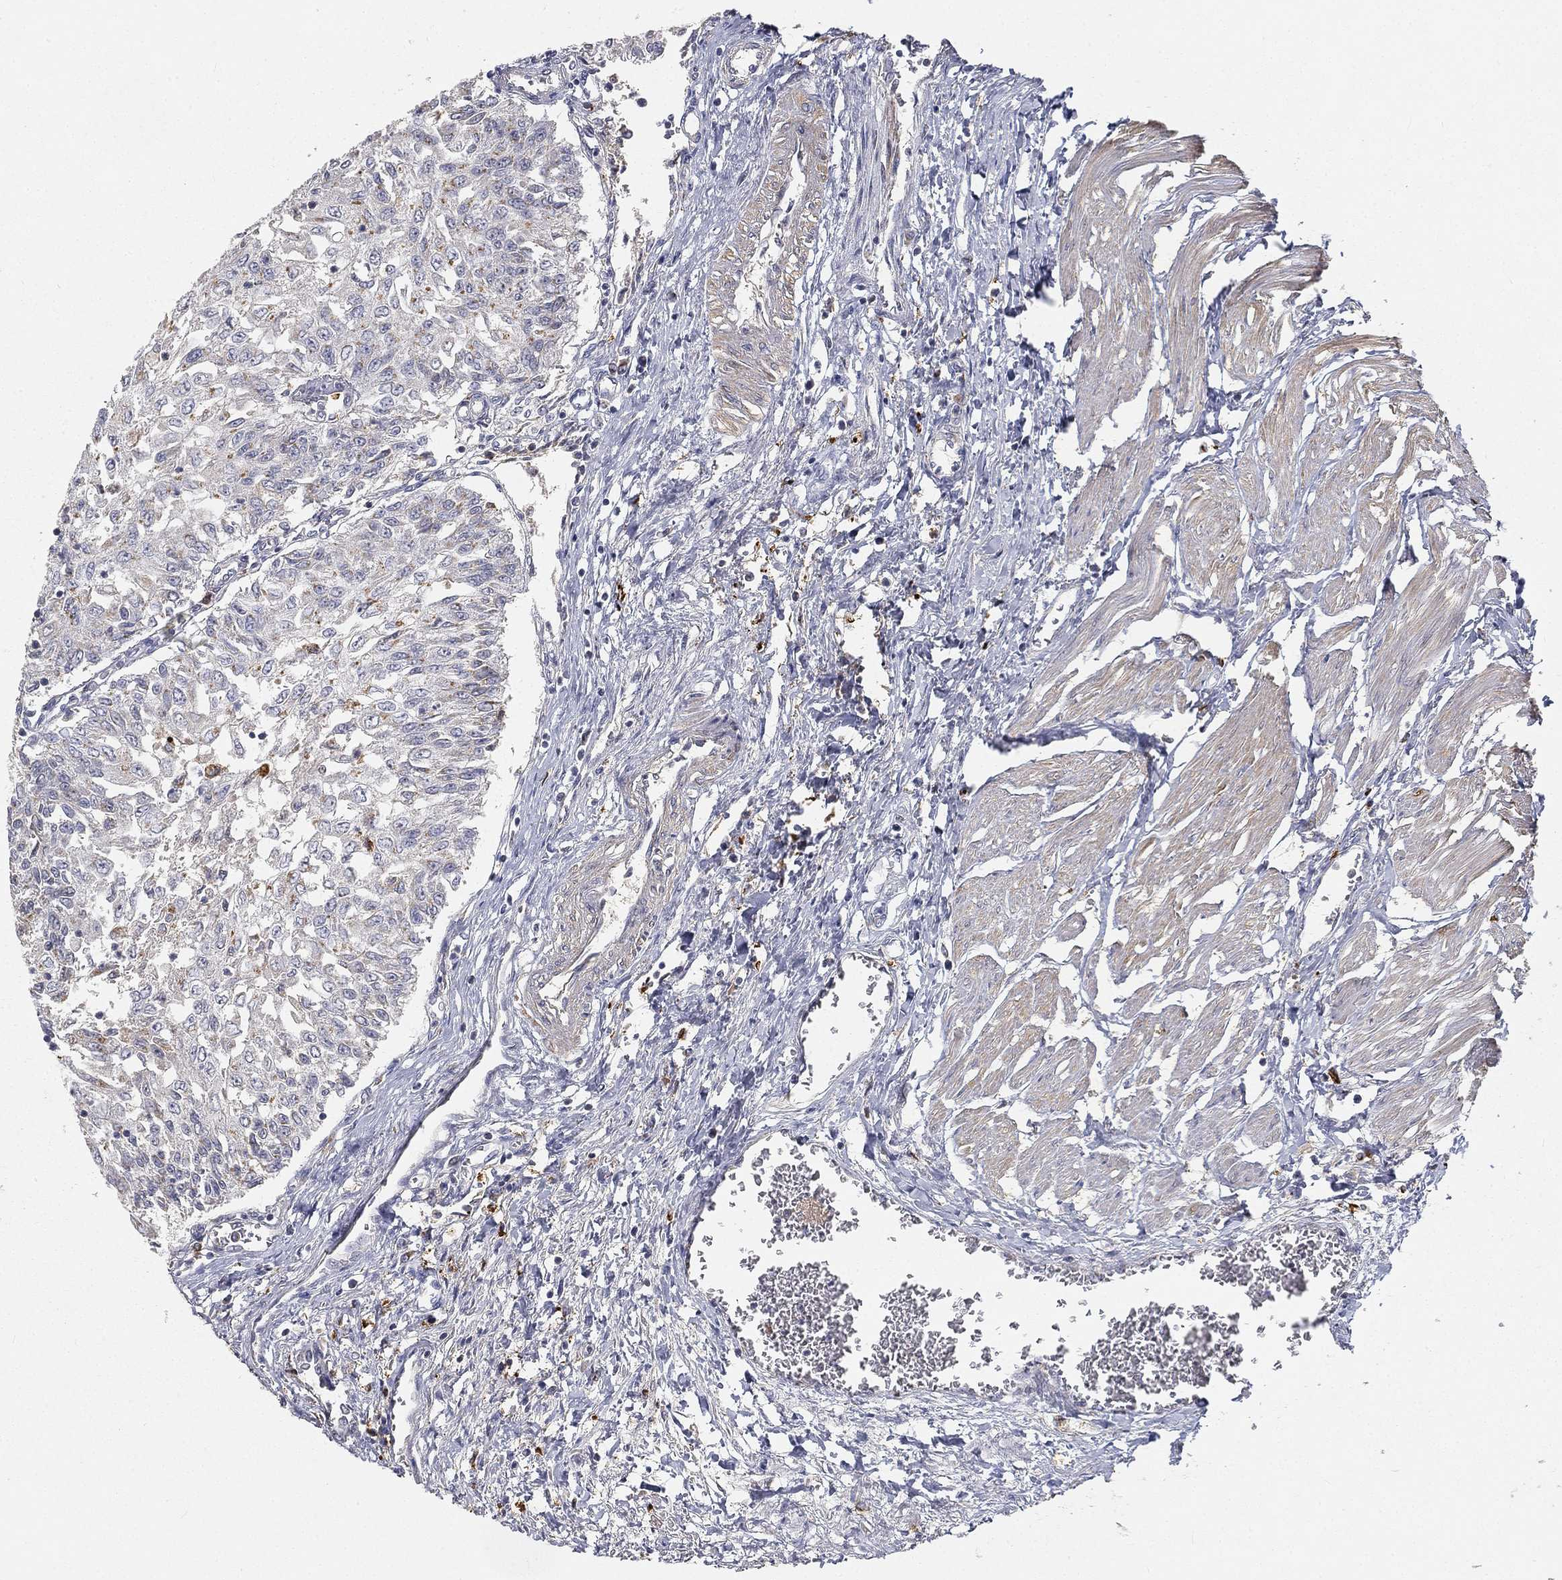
{"staining": {"intensity": "moderate", "quantity": "<25%", "location": "cytoplasmic/membranous"}, "tissue": "urothelial cancer", "cell_type": "Tumor cells", "image_type": "cancer", "snomed": [{"axis": "morphology", "description": "Urothelial carcinoma, Low grade"}, {"axis": "topography", "description": "Urinary bladder"}], "caption": "Immunohistochemical staining of human urothelial cancer demonstrates low levels of moderate cytoplasmic/membranous positivity in approximately <25% of tumor cells.", "gene": "CTSL", "patient": {"sex": "male", "age": 78}}